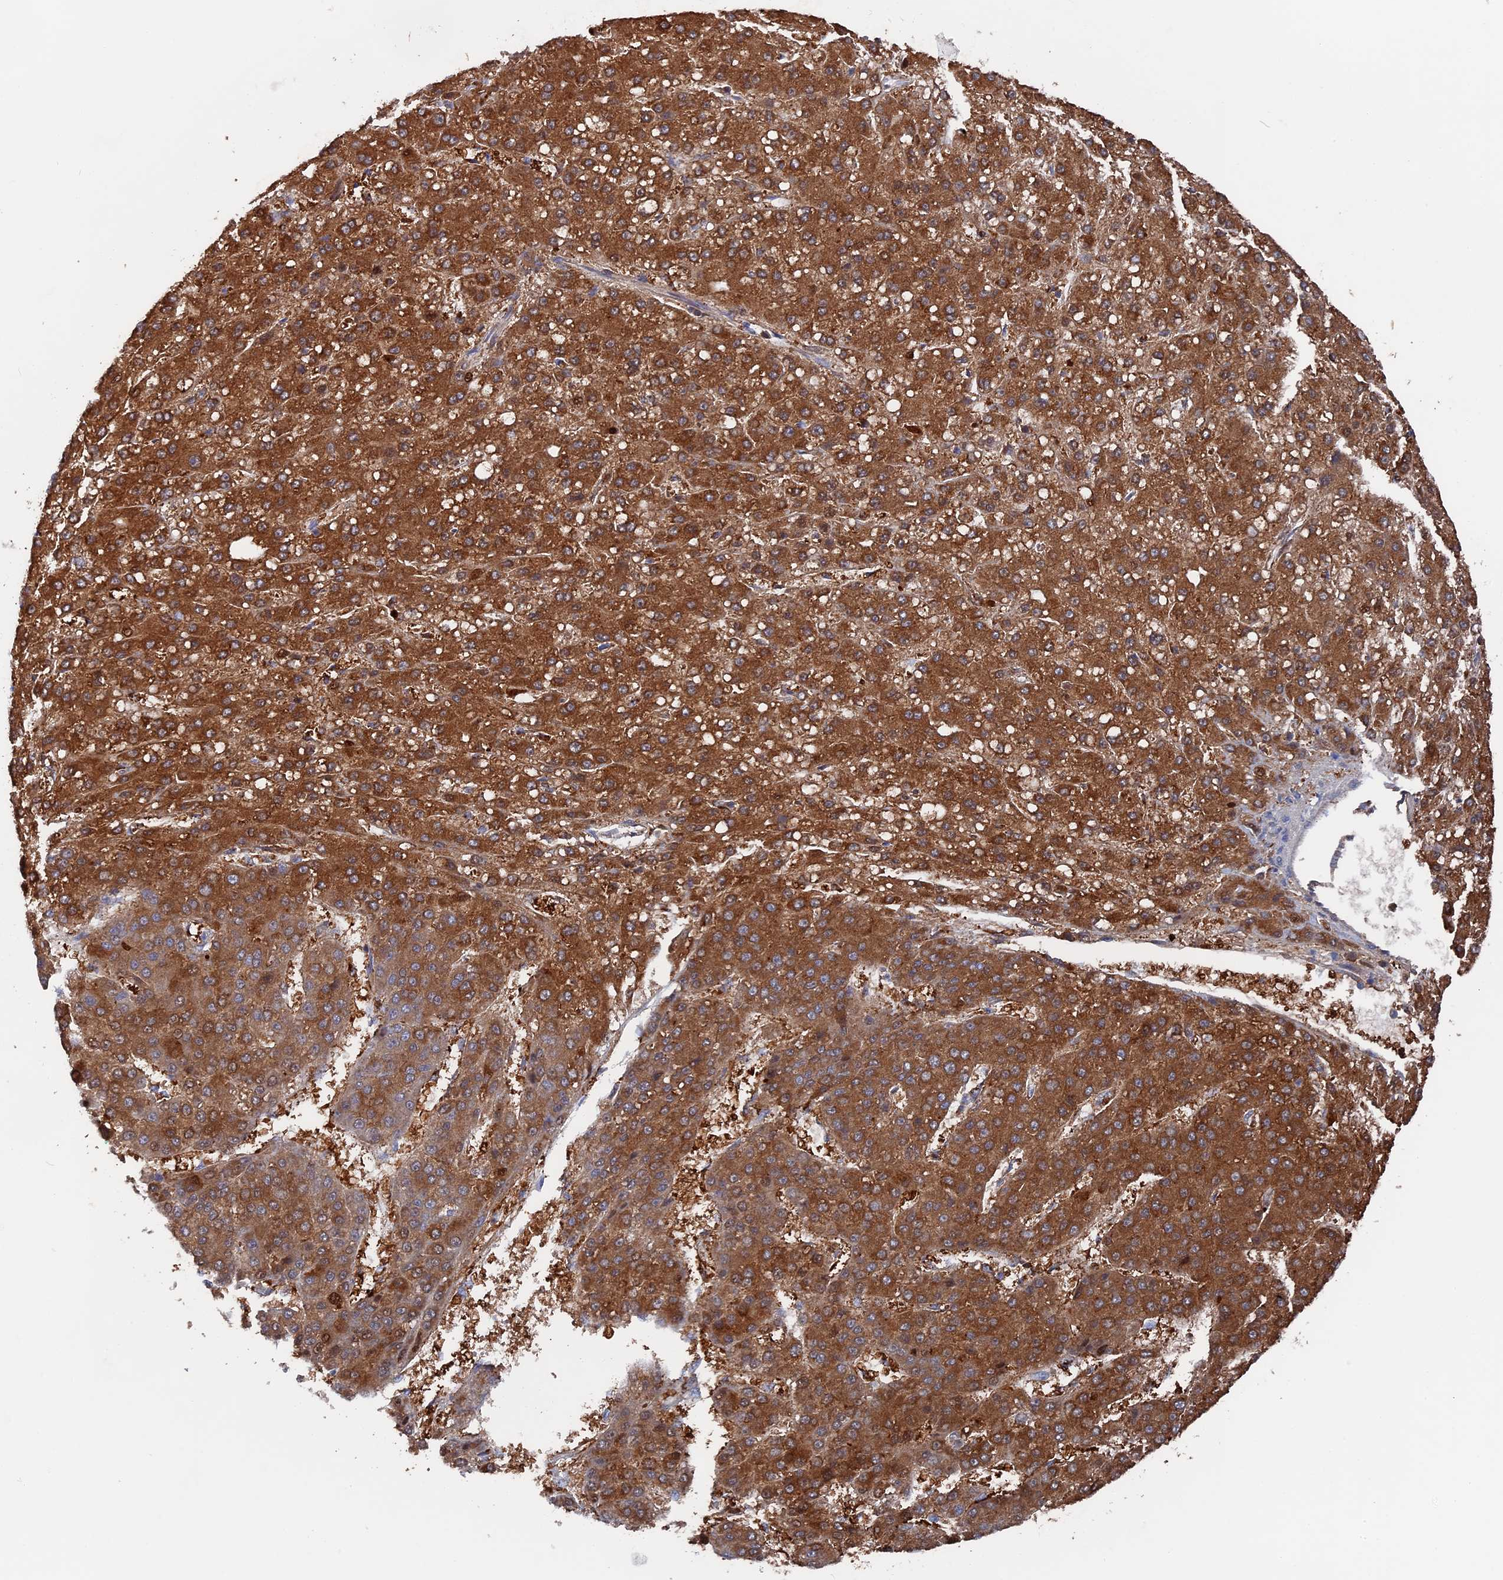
{"staining": {"intensity": "strong", "quantity": ">75%", "location": "cytoplasmic/membranous"}, "tissue": "liver cancer", "cell_type": "Tumor cells", "image_type": "cancer", "snomed": [{"axis": "morphology", "description": "Carcinoma, Hepatocellular, NOS"}, {"axis": "topography", "description": "Liver"}], "caption": "Immunohistochemical staining of human liver cancer (hepatocellular carcinoma) exhibits strong cytoplasmic/membranous protein positivity in approximately >75% of tumor cells.", "gene": "SMG9", "patient": {"sex": "male", "age": 67}}